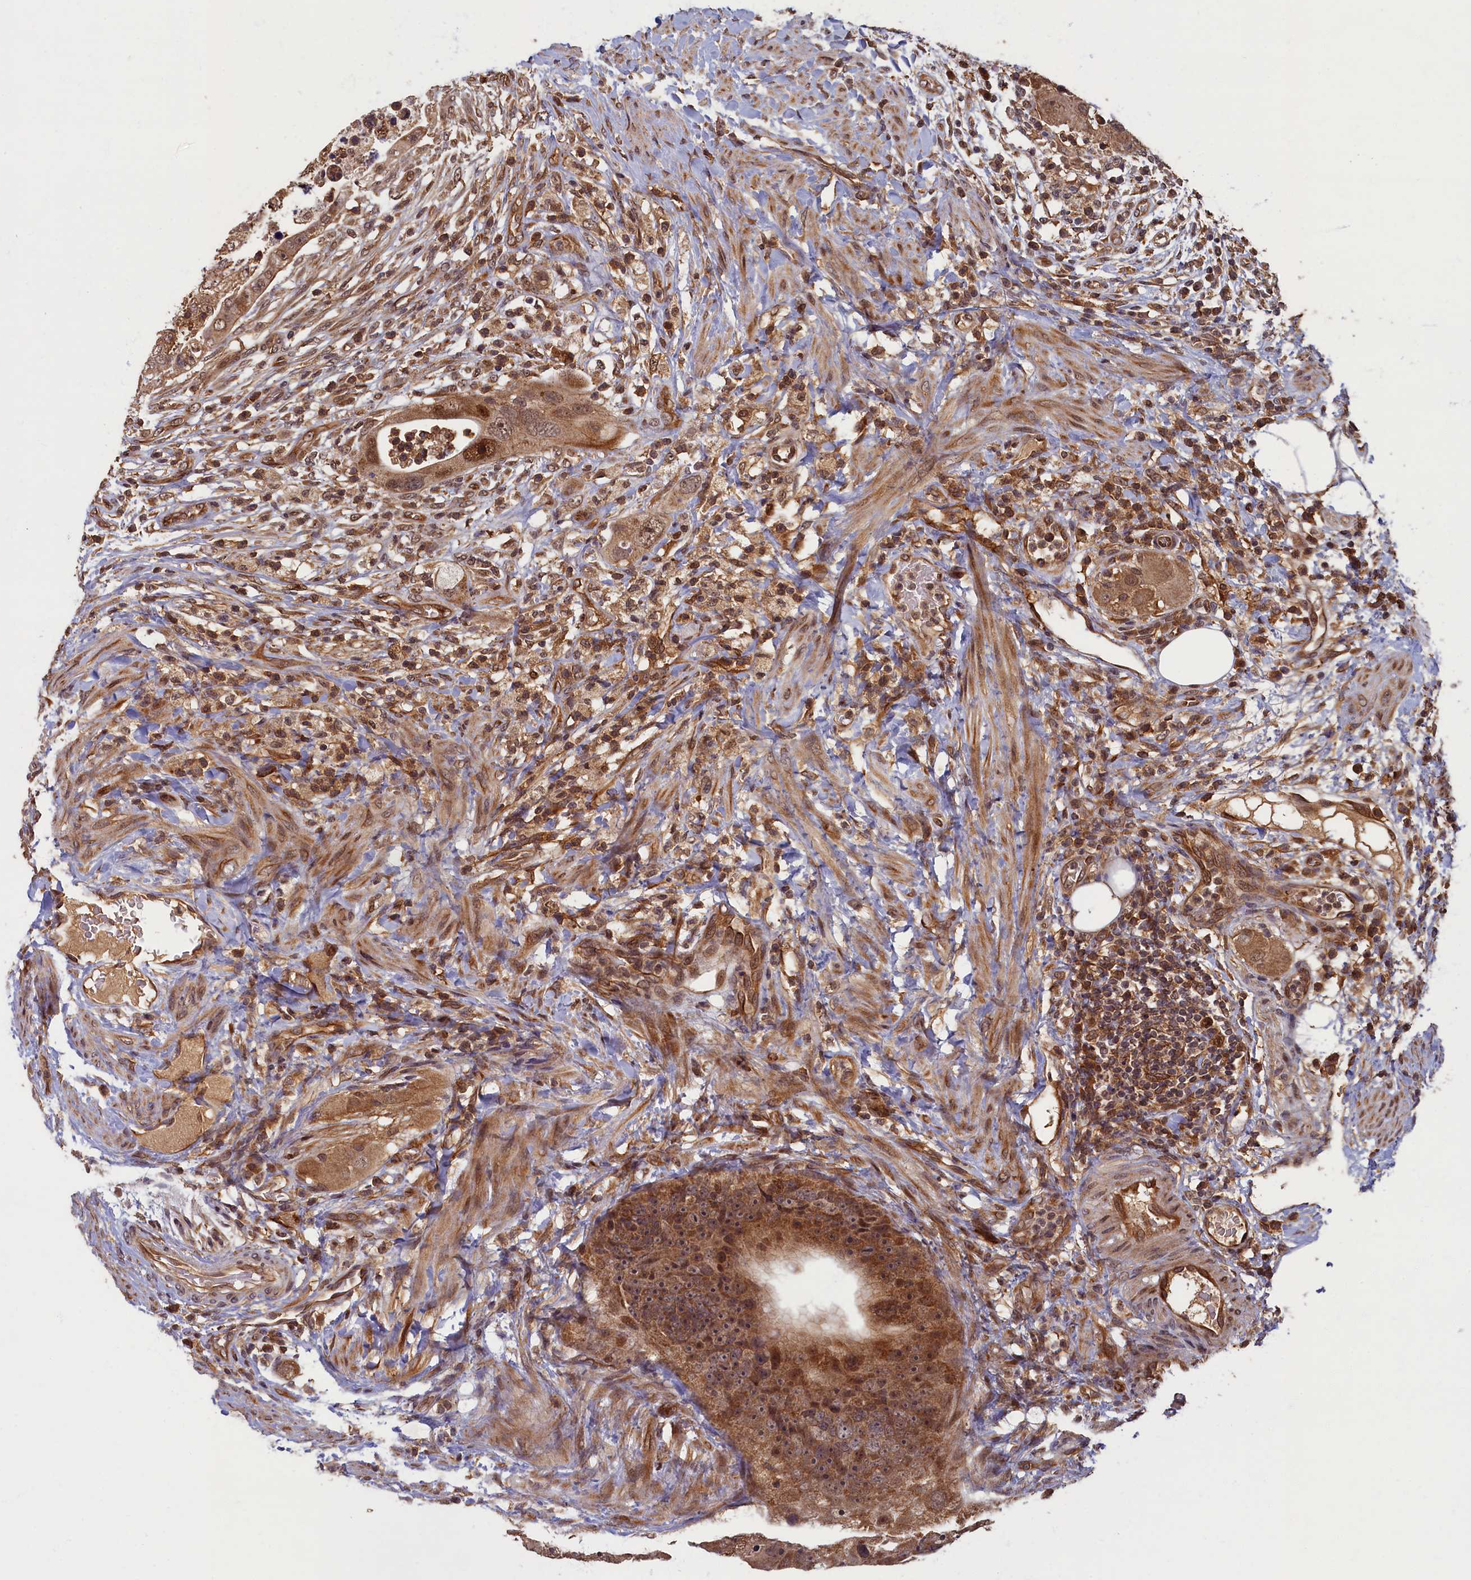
{"staining": {"intensity": "strong", "quantity": ">75%", "location": "cytoplasmic/membranous,nuclear"}, "tissue": "colorectal cancer", "cell_type": "Tumor cells", "image_type": "cancer", "snomed": [{"axis": "morphology", "description": "Adenocarcinoma, NOS"}, {"axis": "topography", "description": "Rectum"}], "caption": "Adenocarcinoma (colorectal) was stained to show a protein in brown. There is high levels of strong cytoplasmic/membranous and nuclear staining in about >75% of tumor cells. The staining is performed using DAB brown chromogen to label protein expression. The nuclei are counter-stained blue using hematoxylin.", "gene": "BRCA1", "patient": {"sex": "male", "age": 59}}